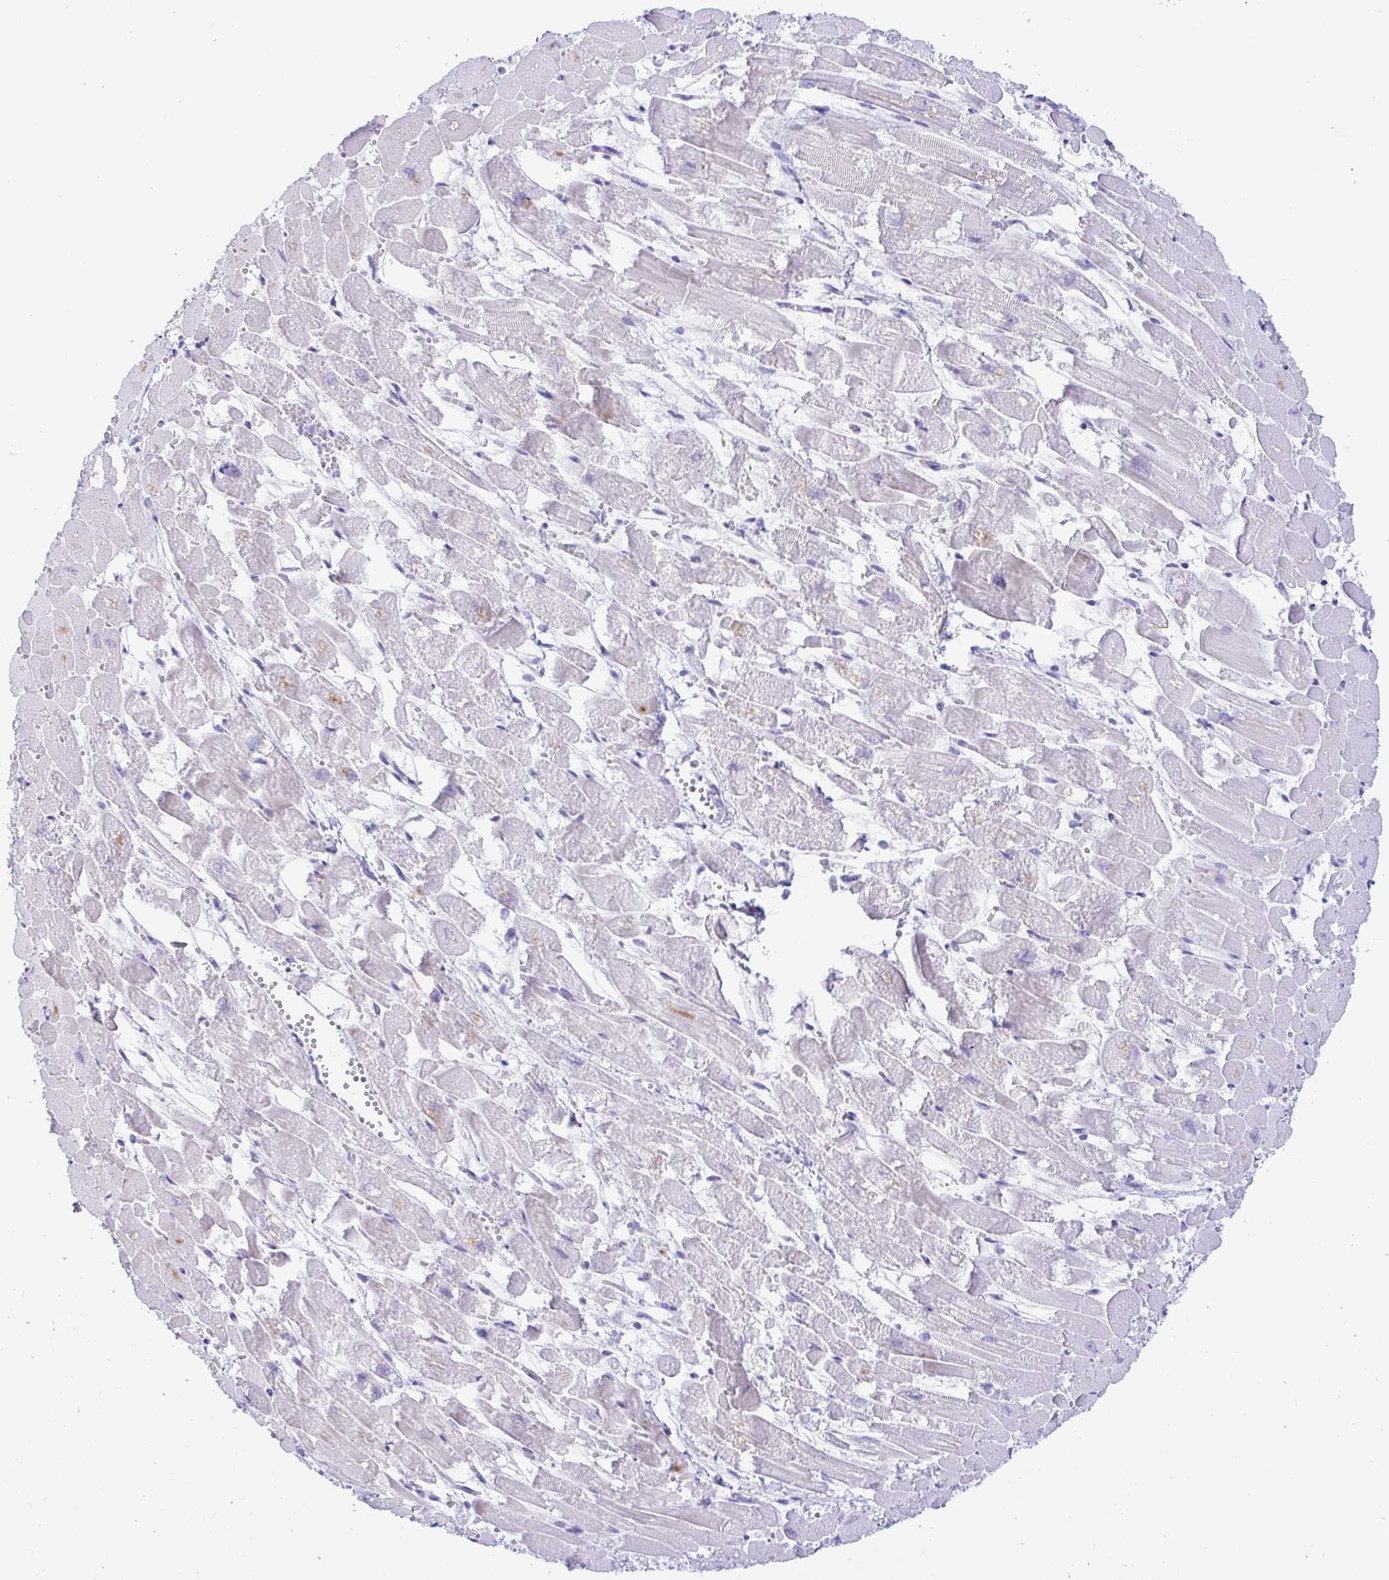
{"staining": {"intensity": "negative", "quantity": "none", "location": "none"}, "tissue": "heart muscle", "cell_type": "Cardiomyocytes", "image_type": "normal", "snomed": [{"axis": "morphology", "description": "Normal tissue, NOS"}, {"axis": "topography", "description": "Heart"}], "caption": "Cardiomyocytes are negative for brown protein staining in unremarkable heart muscle.", "gene": "PINLYP", "patient": {"sex": "female", "age": 52}}